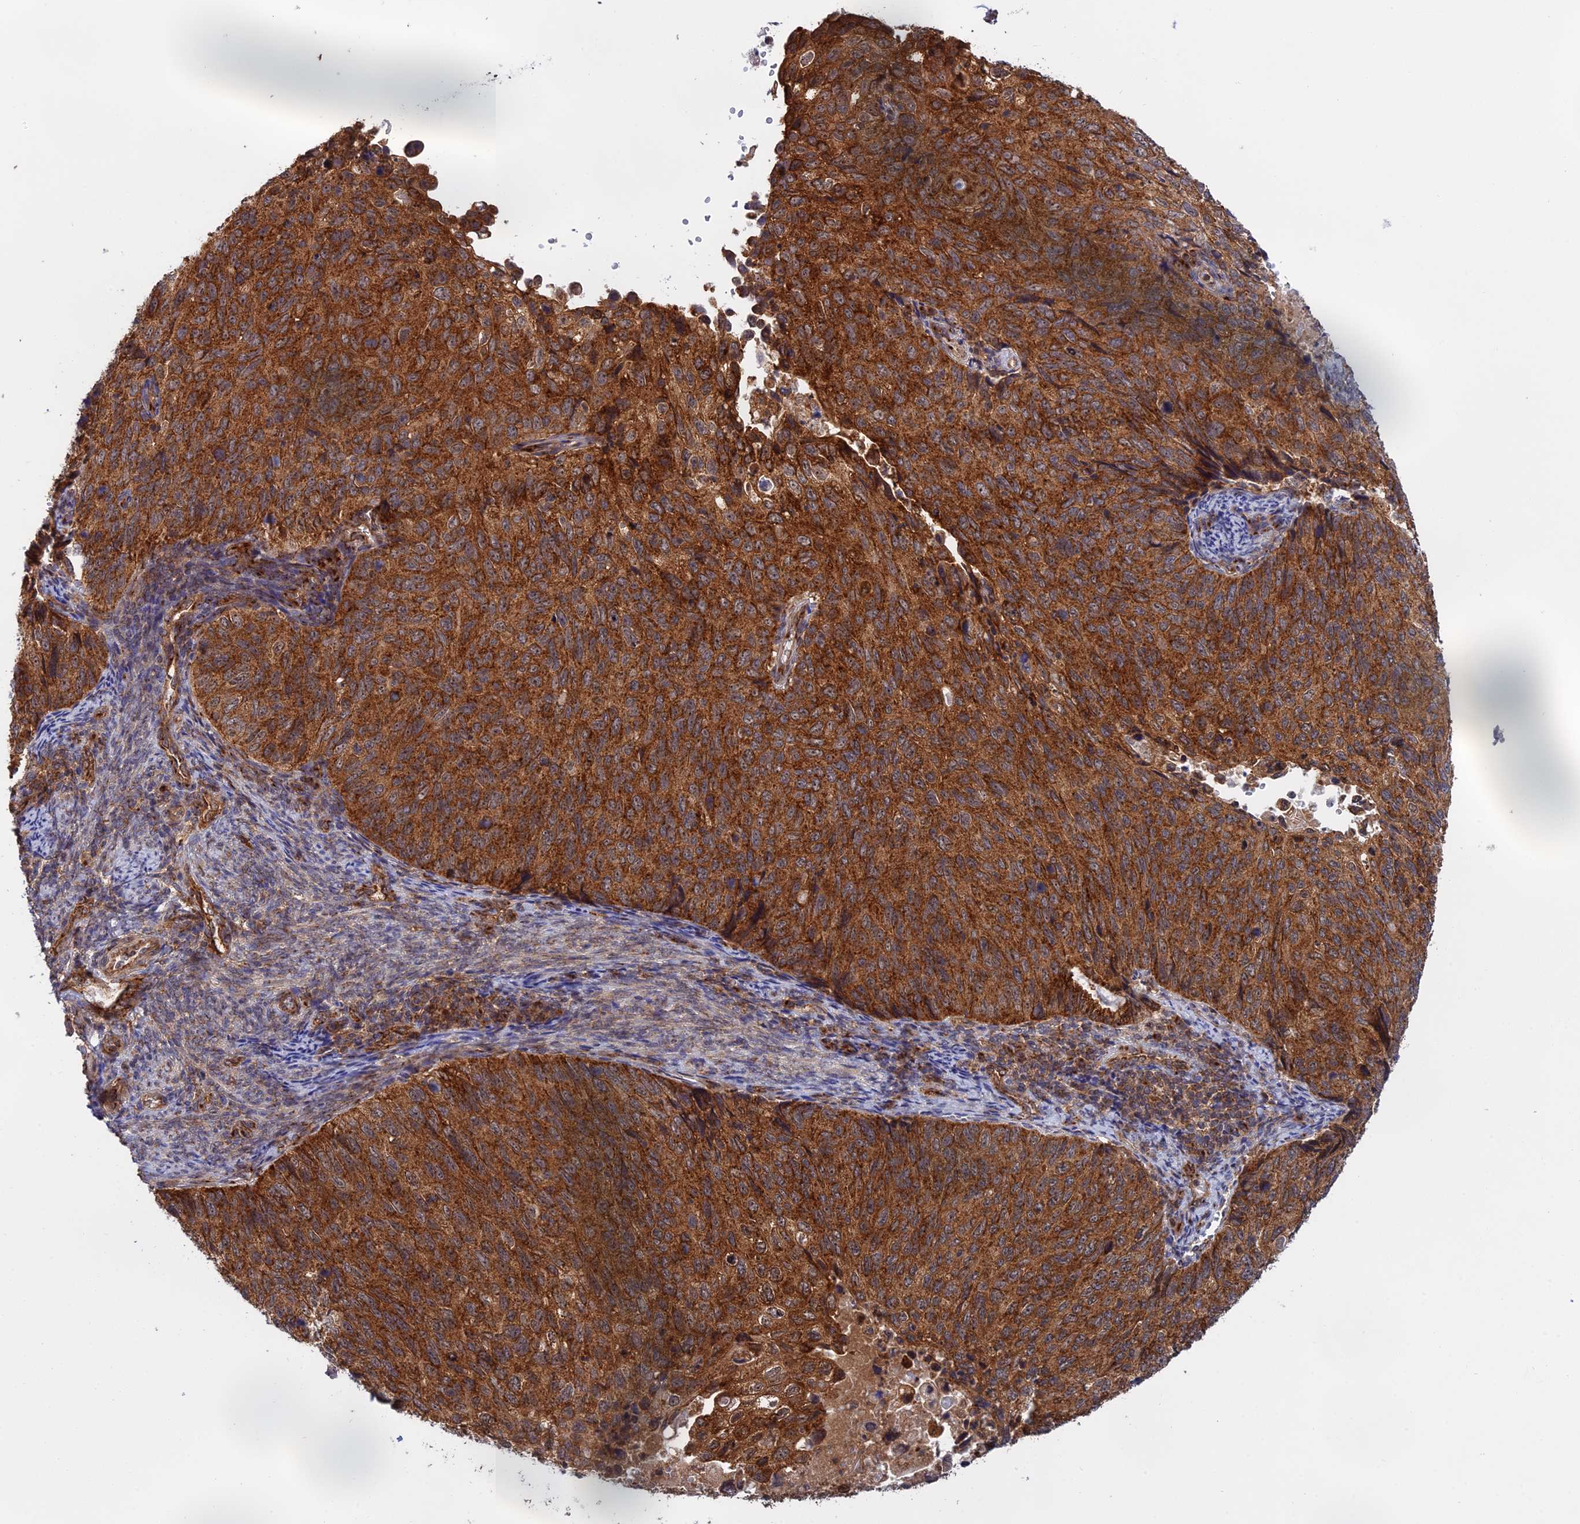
{"staining": {"intensity": "strong", "quantity": ">75%", "location": "cytoplasmic/membranous"}, "tissue": "cervical cancer", "cell_type": "Tumor cells", "image_type": "cancer", "snomed": [{"axis": "morphology", "description": "Squamous cell carcinoma, NOS"}, {"axis": "topography", "description": "Cervix"}], "caption": "High-magnification brightfield microscopy of cervical cancer (squamous cell carcinoma) stained with DAB (brown) and counterstained with hematoxylin (blue). tumor cells exhibit strong cytoplasmic/membranous staining is appreciated in approximately>75% of cells.", "gene": "CLINT1", "patient": {"sex": "female", "age": 70}}